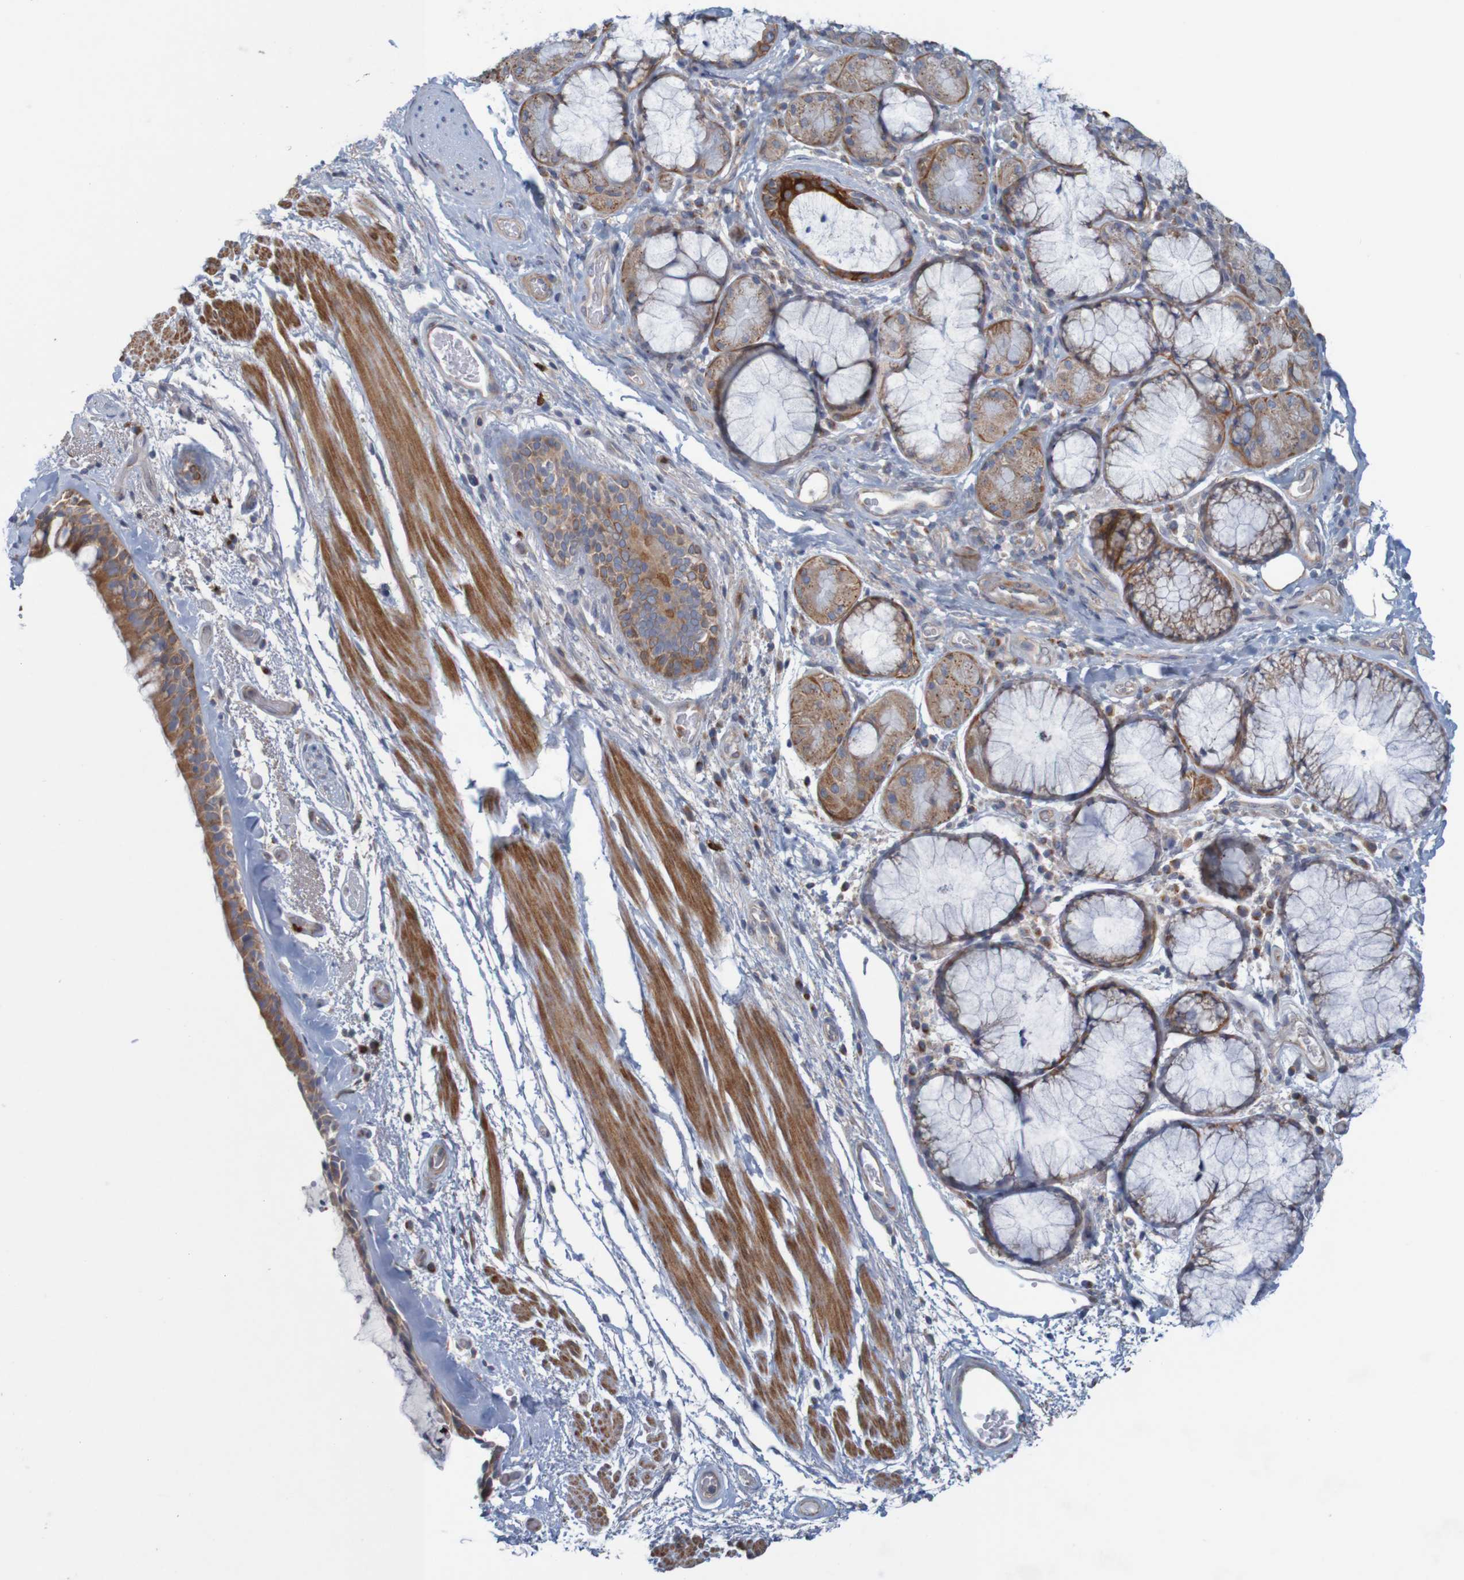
{"staining": {"intensity": "moderate", "quantity": ">75%", "location": "cytoplasmic/membranous"}, "tissue": "bronchus", "cell_type": "Respiratory epithelial cells", "image_type": "normal", "snomed": [{"axis": "morphology", "description": "Normal tissue, NOS"}, {"axis": "morphology", "description": "Adenocarcinoma, NOS"}, {"axis": "topography", "description": "Bronchus"}, {"axis": "topography", "description": "Lung"}], "caption": "A brown stain shows moderate cytoplasmic/membranous positivity of a protein in respiratory epithelial cells of unremarkable bronchus.", "gene": "KRT23", "patient": {"sex": "female", "age": 54}}